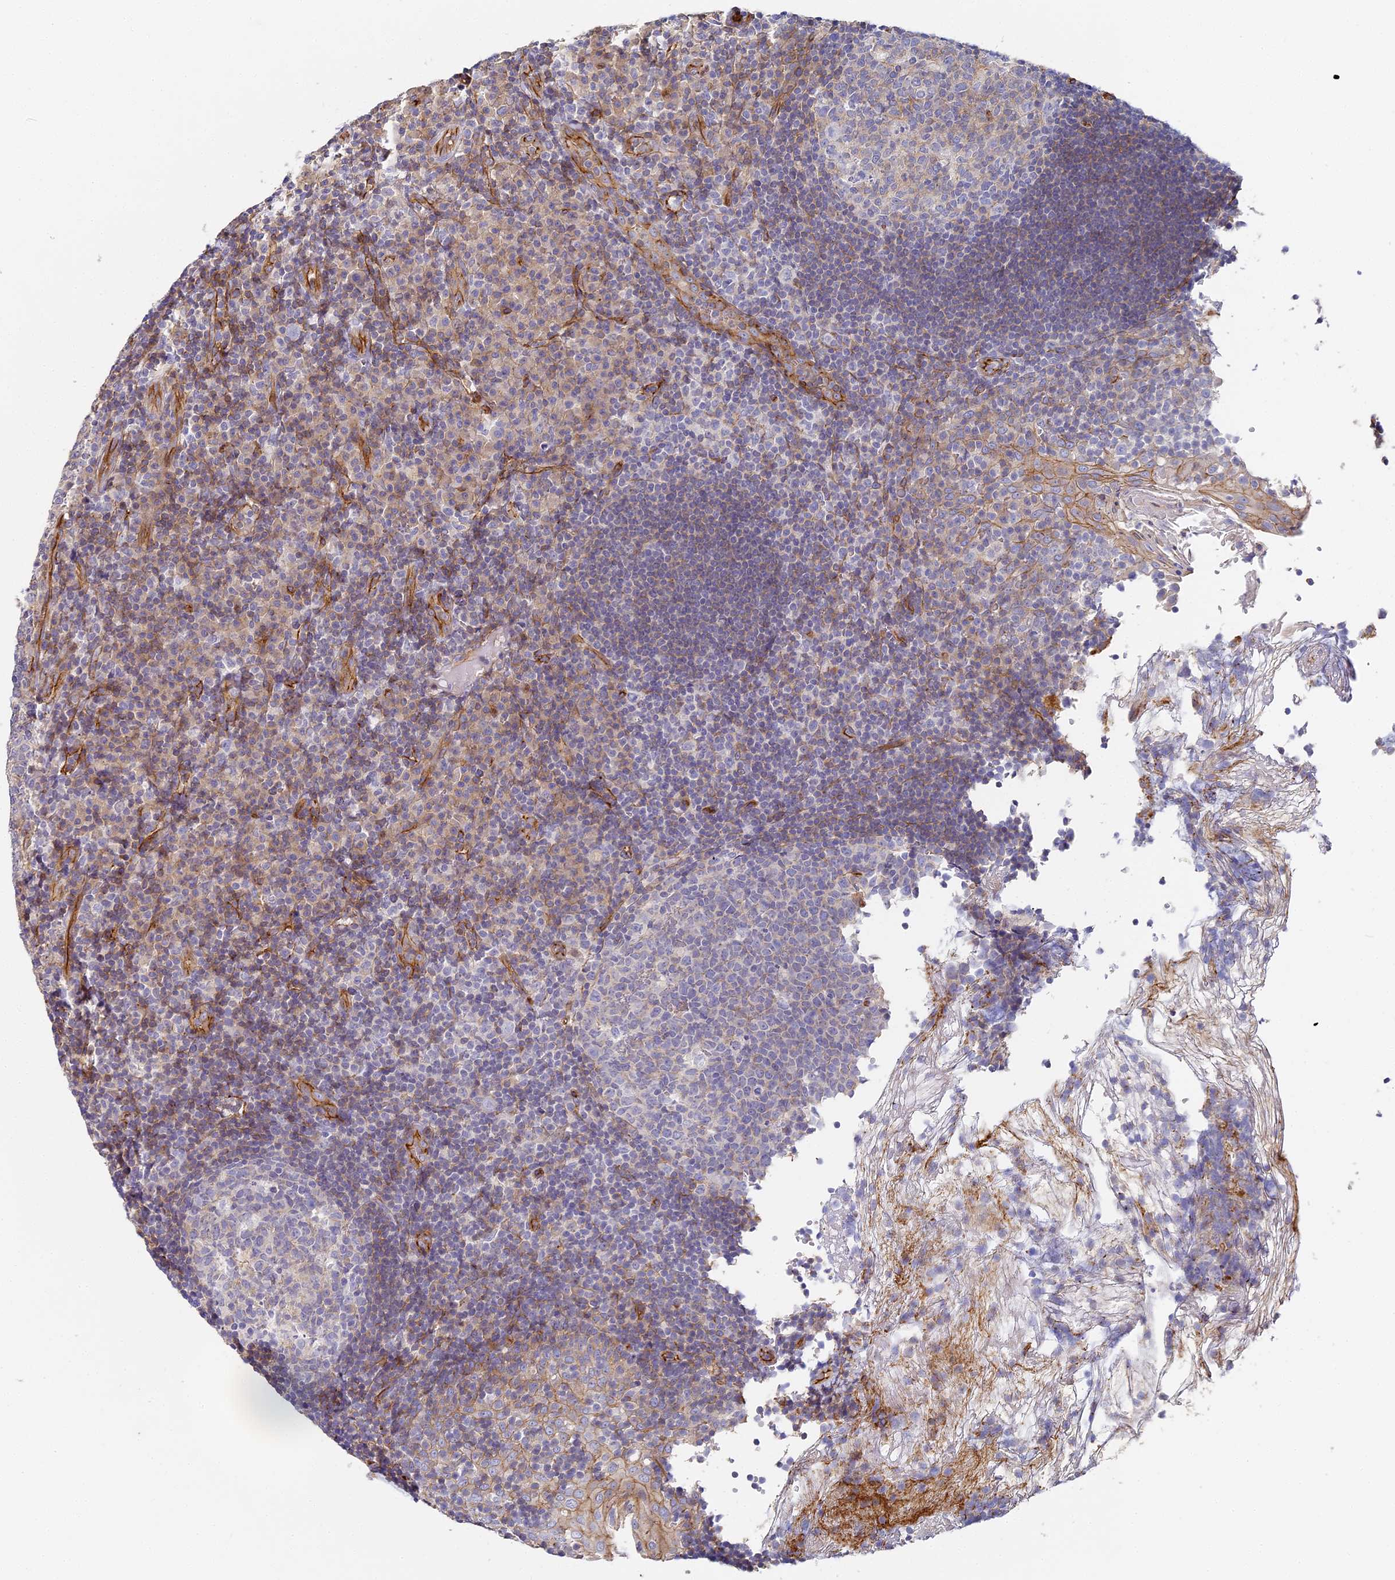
{"staining": {"intensity": "negative", "quantity": "none", "location": "none"}, "tissue": "tonsil", "cell_type": "Germinal center cells", "image_type": "normal", "snomed": [{"axis": "morphology", "description": "Normal tissue, NOS"}, {"axis": "topography", "description": "Tonsil"}], "caption": "Immunohistochemistry (IHC) of normal tonsil shows no positivity in germinal center cells.", "gene": "CCDC30", "patient": {"sex": "female", "age": 40}}